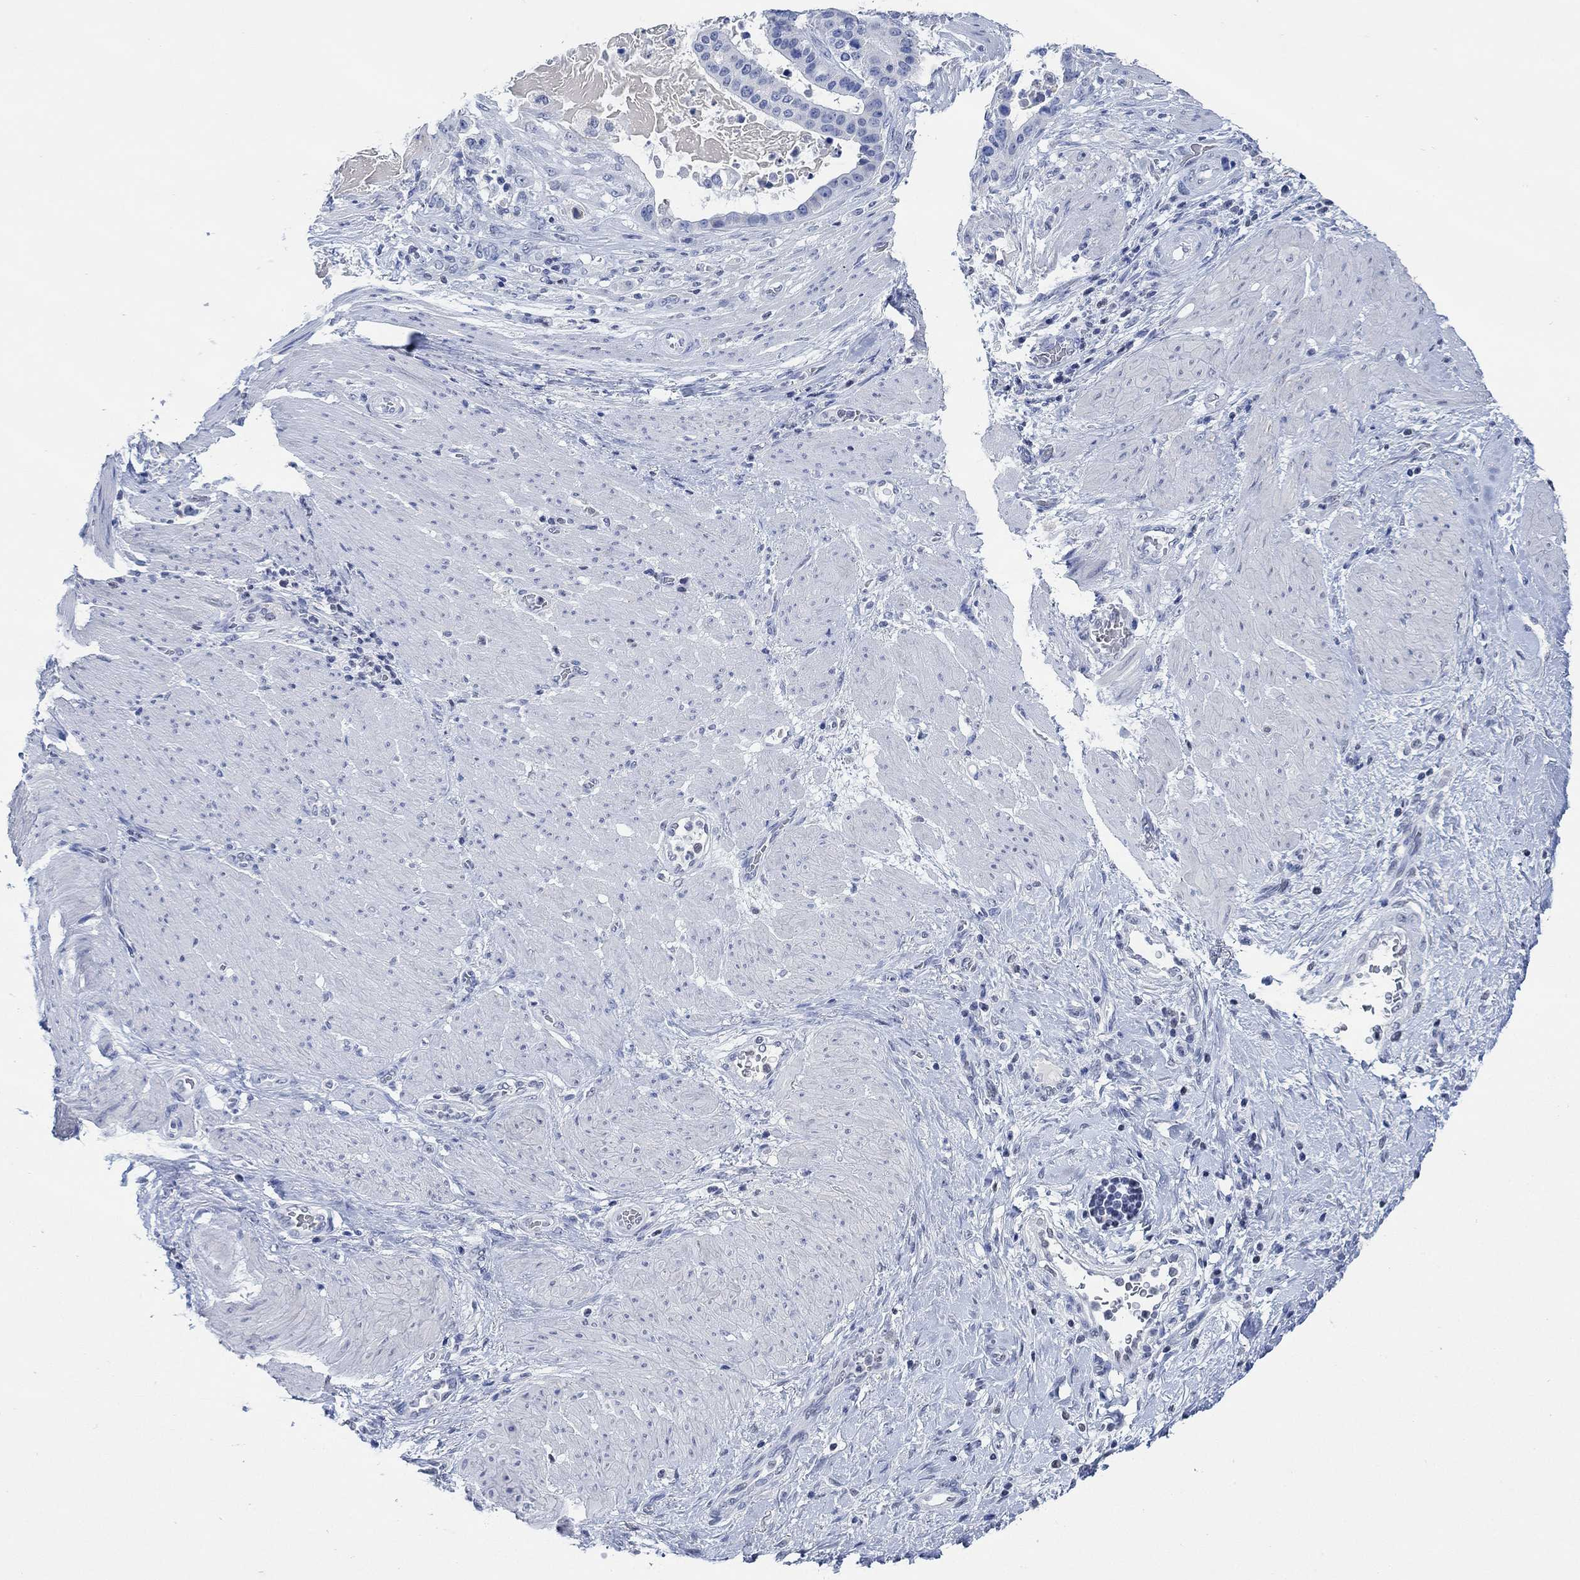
{"staining": {"intensity": "negative", "quantity": "none", "location": "none"}, "tissue": "stomach cancer", "cell_type": "Tumor cells", "image_type": "cancer", "snomed": [{"axis": "morphology", "description": "Adenocarcinoma, NOS"}, {"axis": "topography", "description": "Stomach"}], "caption": "Protein analysis of stomach adenocarcinoma exhibits no significant staining in tumor cells.", "gene": "PPP1R17", "patient": {"sex": "male", "age": 48}}